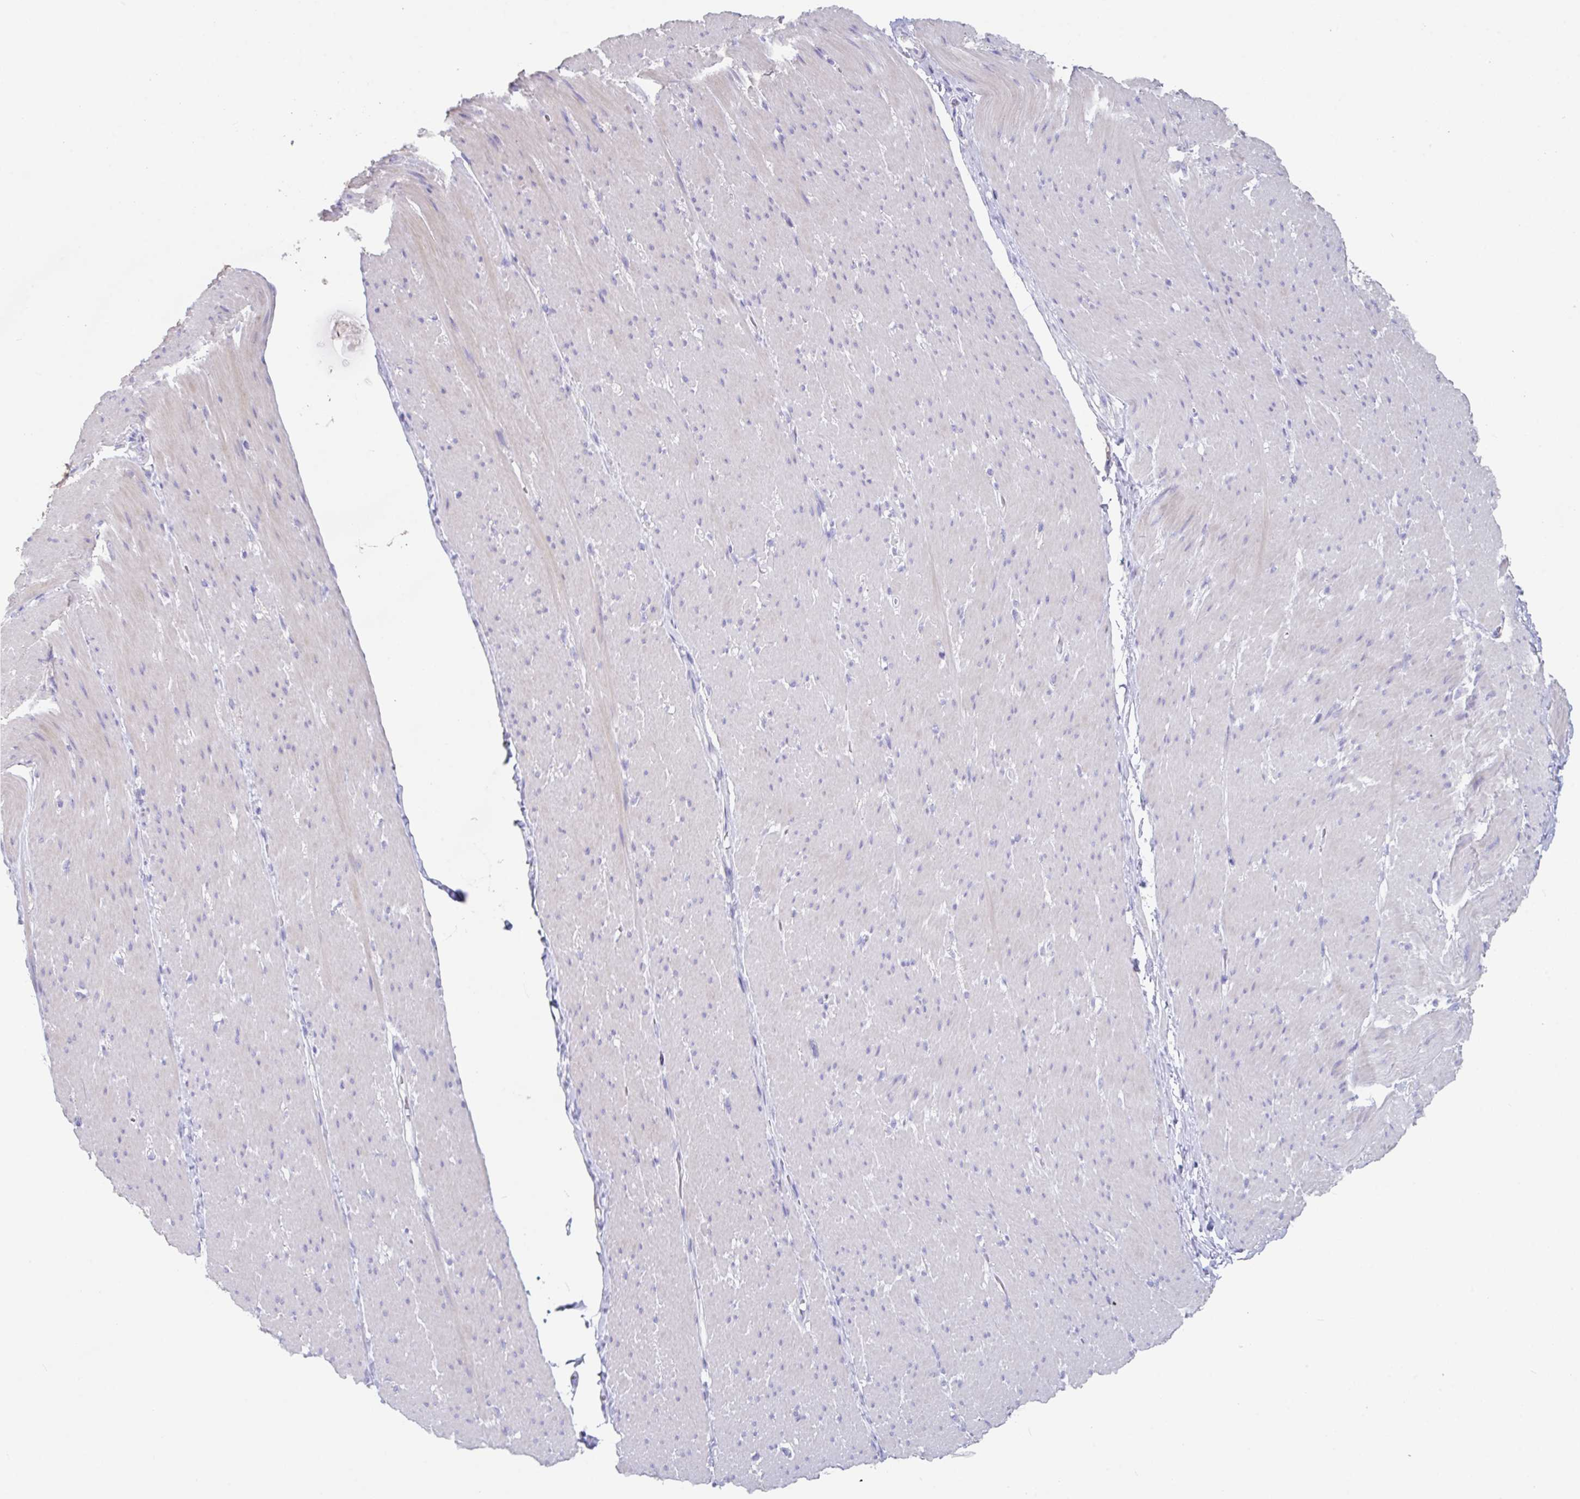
{"staining": {"intensity": "negative", "quantity": "none", "location": "none"}, "tissue": "smooth muscle", "cell_type": "Smooth muscle cells", "image_type": "normal", "snomed": [{"axis": "morphology", "description": "Normal tissue, NOS"}, {"axis": "topography", "description": "Smooth muscle"}, {"axis": "topography", "description": "Rectum"}], "caption": "The immunohistochemistry (IHC) photomicrograph has no significant expression in smooth muscle cells of smooth muscle.", "gene": "SLC44A4", "patient": {"sex": "male", "age": 53}}